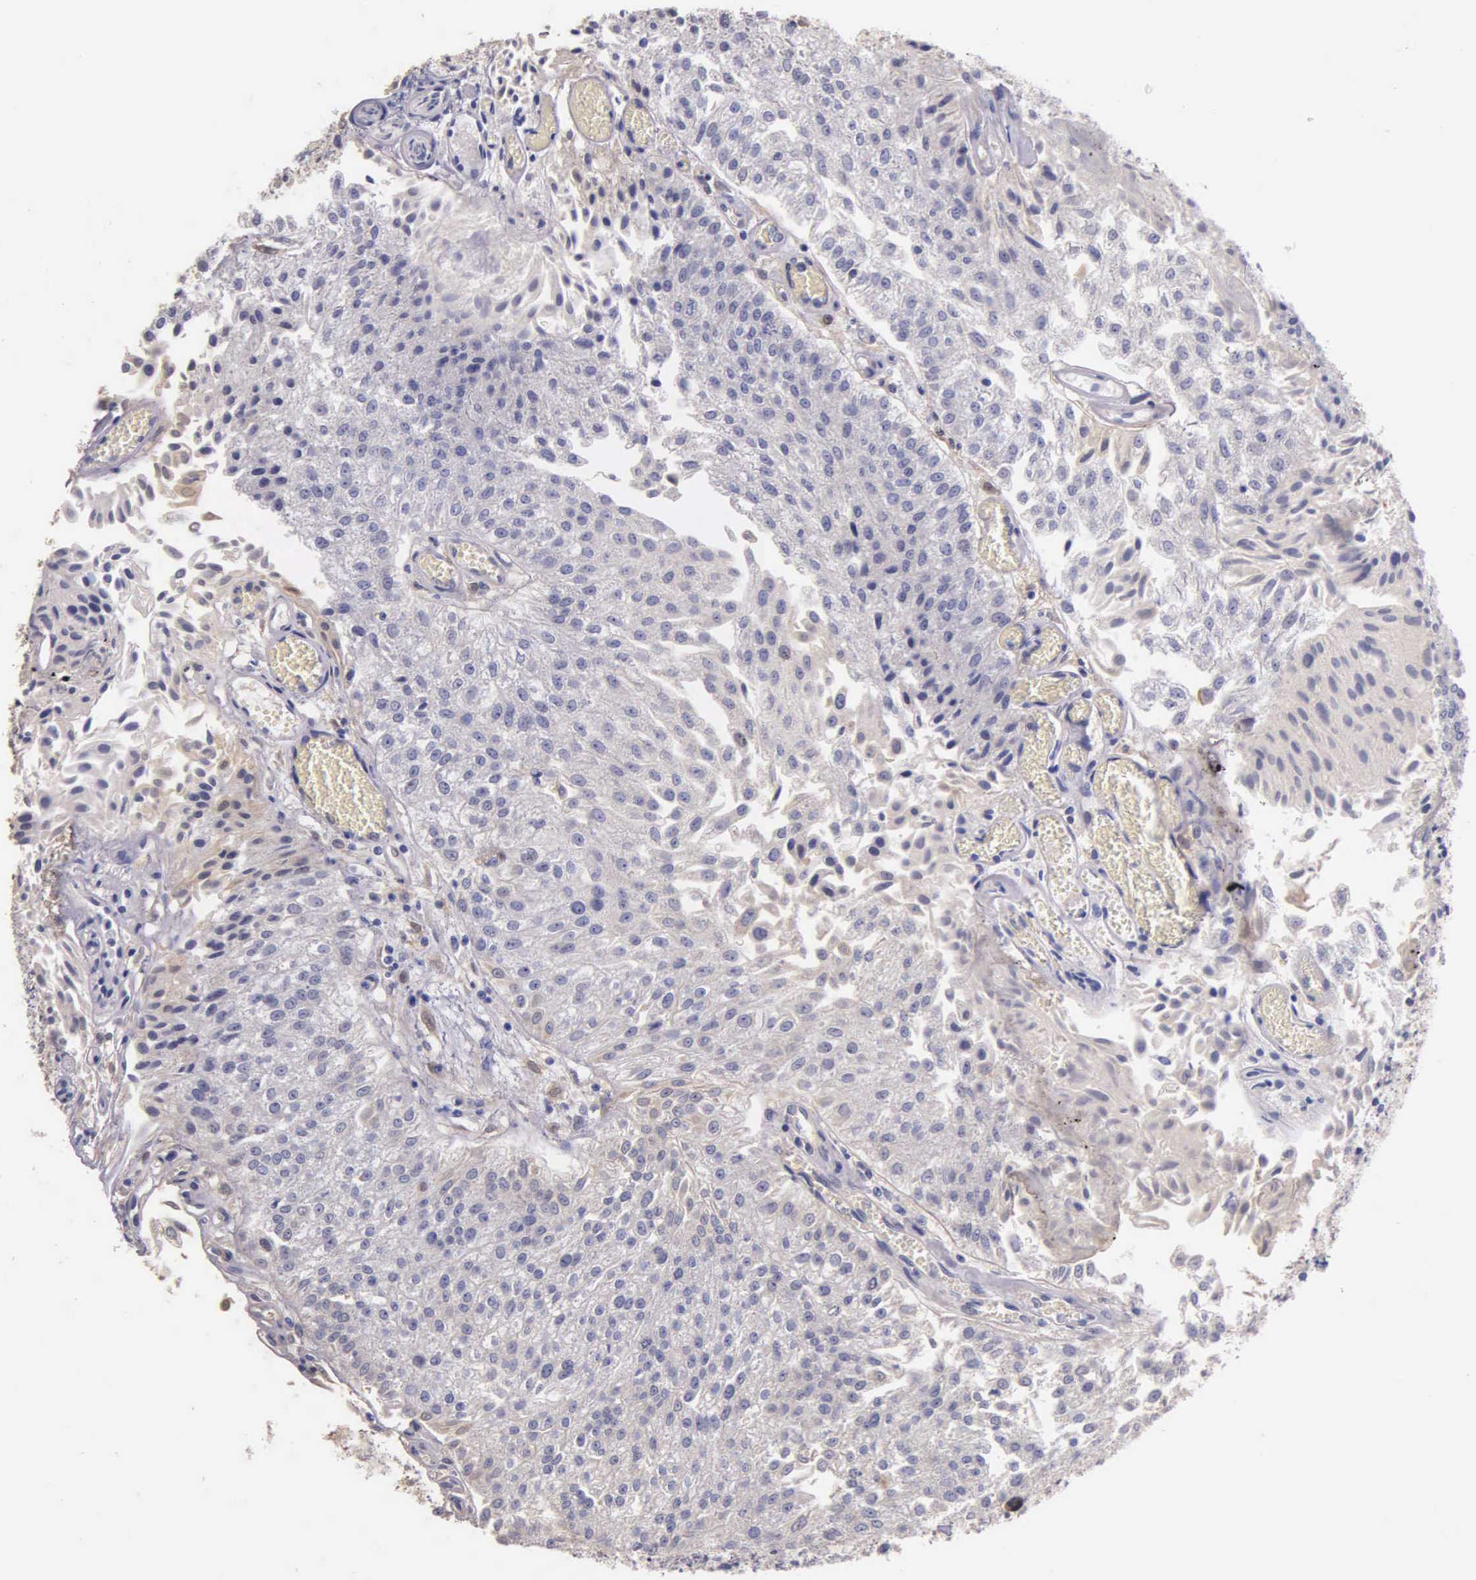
{"staining": {"intensity": "negative", "quantity": "none", "location": "none"}, "tissue": "urothelial cancer", "cell_type": "Tumor cells", "image_type": "cancer", "snomed": [{"axis": "morphology", "description": "Urothelial carcinoma, Low grade"}, {"axis": "topography", "description": "Urinary bladder"}], "caption": "The photomicrograph demonstrates no staining of tumor cells in urothelial cancer.", "gene": "GSTT2", "patient": {"sex": "male", "age": 86}}